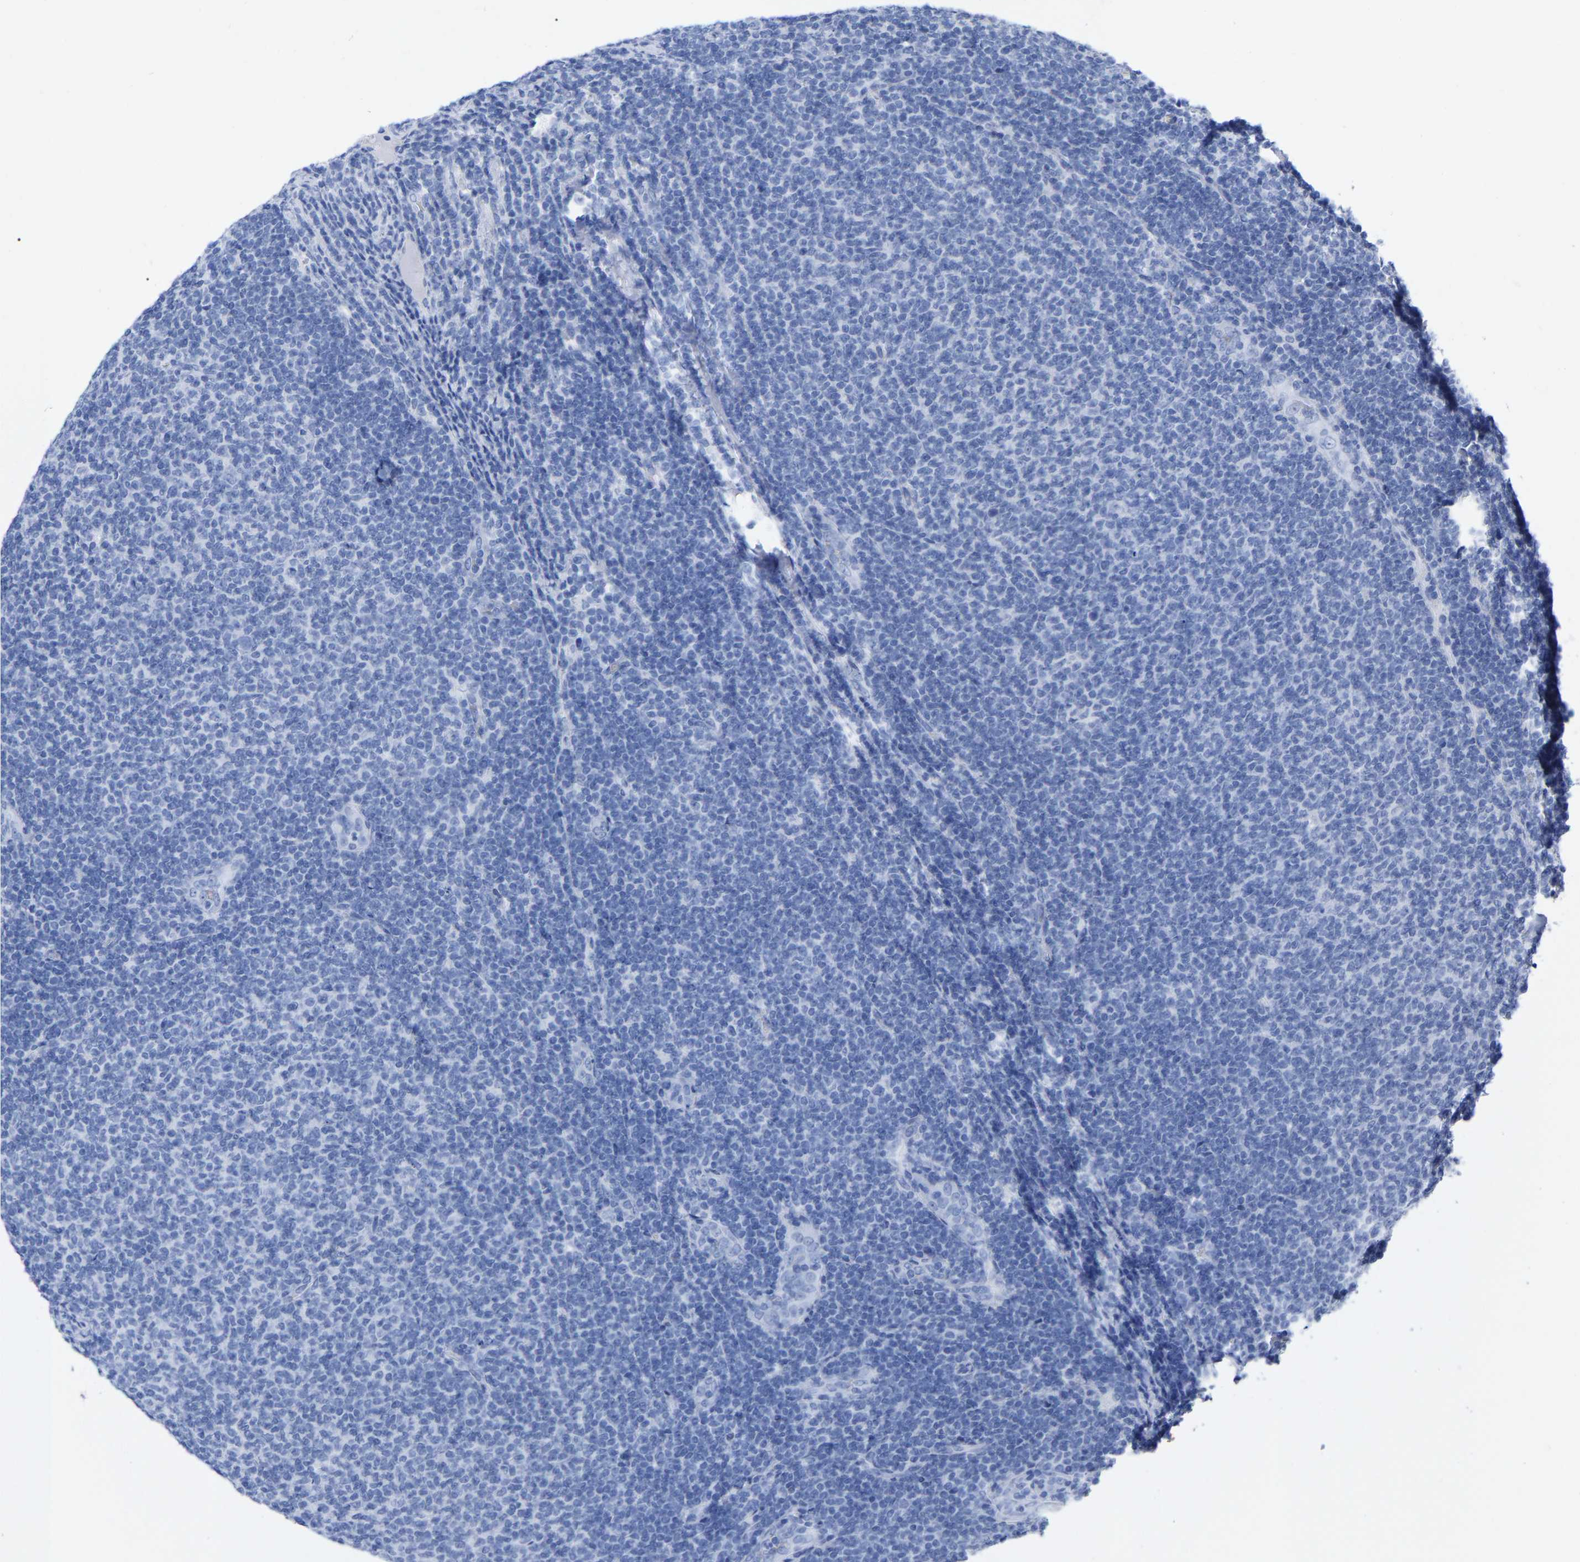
{"staining": {"intensity": "negative", "quantity": "none", "location": "none"}, "tissue": "lymphoma", "cell_type": "Tumor cells", "image_type": "cancer", "snomed": [{"axis": "morphology", "description": "Malignant lymphoma, non-Hodgkin's type, Low grade"}, {"axis": "topography", "description": "Lymph node"}], "caption": "Immunohistochemistry (IHC) of human low-grade malignant lymphoma, non-Hodgkin's type shows no expression in tumor cells.", "gene": "HAPLN1", "patient": {"sex": "male", "age": 66}}